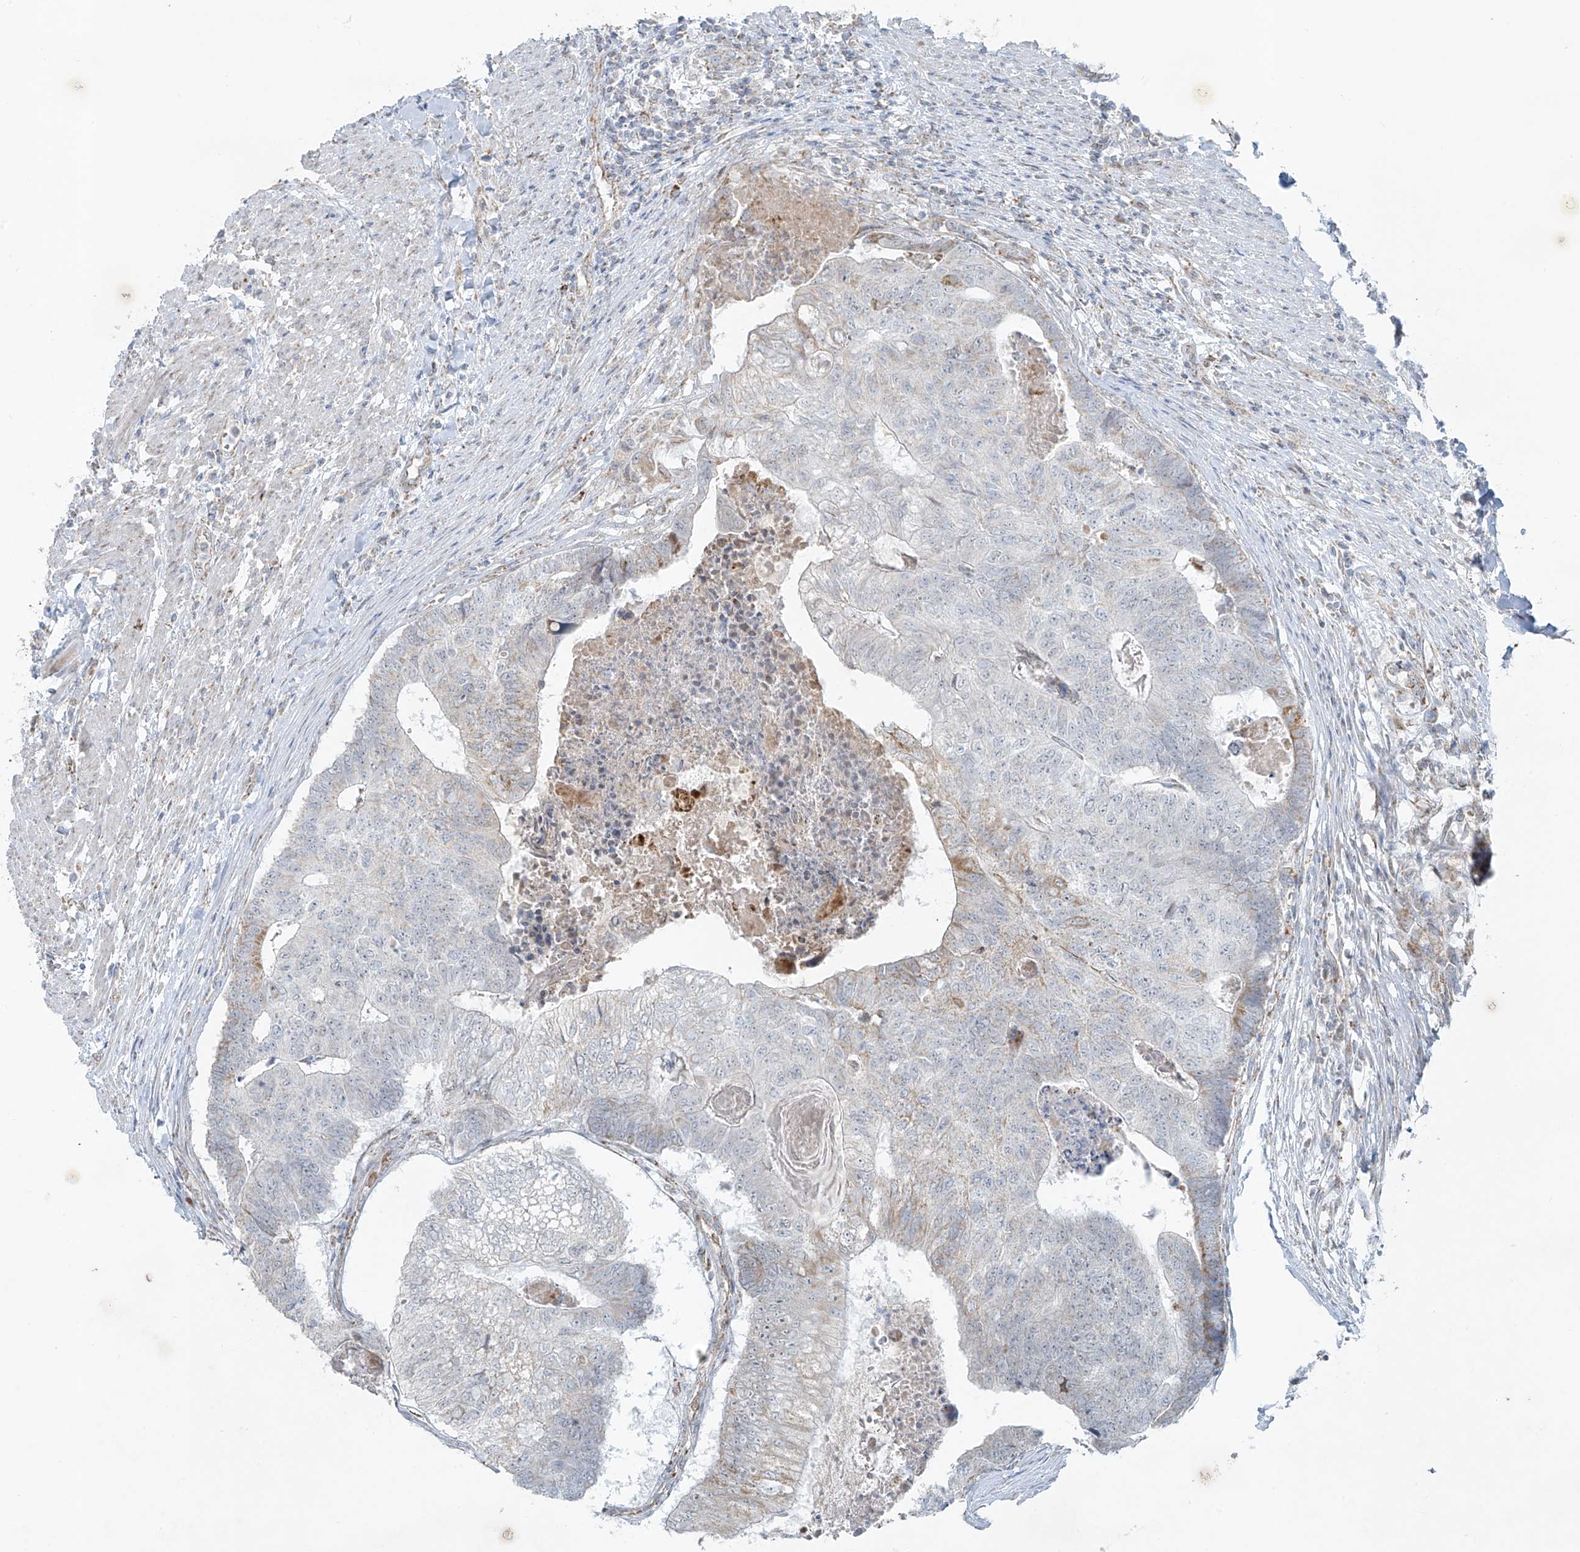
{"staining": {"intensity": "negative", "quantity": "none", "location": "none"}, "tissue": "colorectal cancer", "cell_type": "Tumor cells", "image_type": "cancer", "snomed": [{"axis": "morphology", "description": "Adenocarcinoma, NOS"}, {"axis": "topography", "description": "Colon"}], "caption": "DAB (3,3'-diaminobenzidine) immunohistochemical staining of colorectal cancer displays no significant positivity in tumor cells. (DAB (3,3'-diaminobenzidine) immunohistochemistry, high magnification).", "gene": "SMDT1", "patient": {"sex": "female", "age": 67}}